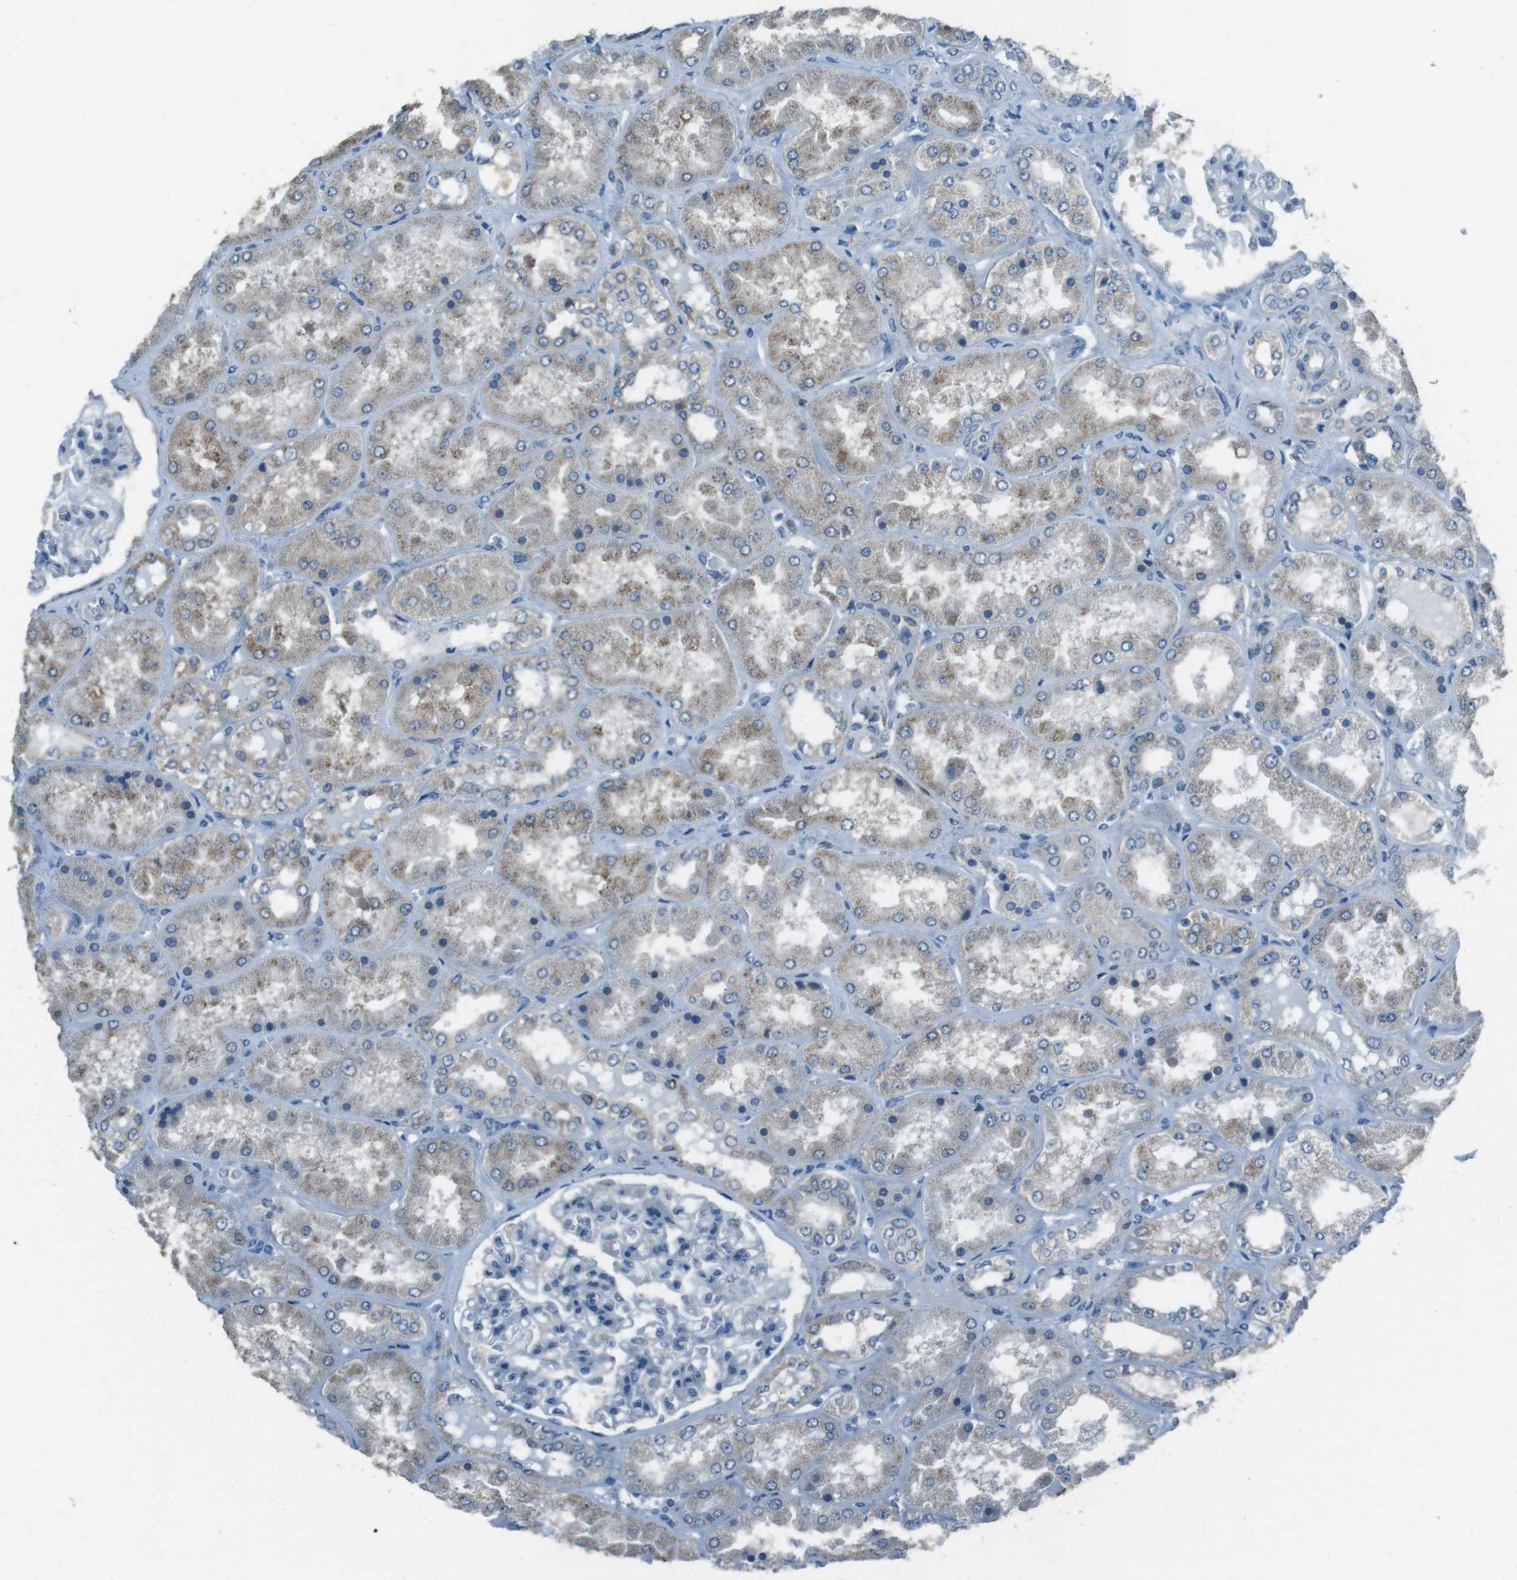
{"staining": {"intensity": "moderate", "quantity": "<25%", "location": "cytoplasmic/membranous"}, "tissue": "kidney", "cell_type": "Cells in glomeruli", "image_type": "normal", "snomed": [{"axis": "morphology", "description": "Normal tissue, NOS"}, {"axis": "topography", "description": "Kidney"}], "caption": "DAB (3,3'-diaminobenzidine) immunohistochemical staining of normal kidney displays moderate cytoplasmic/membranous protein staining in approximately <25% of cells in glomeruli.", "gene": "MFAP3", "patient": {"sex": "female", "age": 56}}